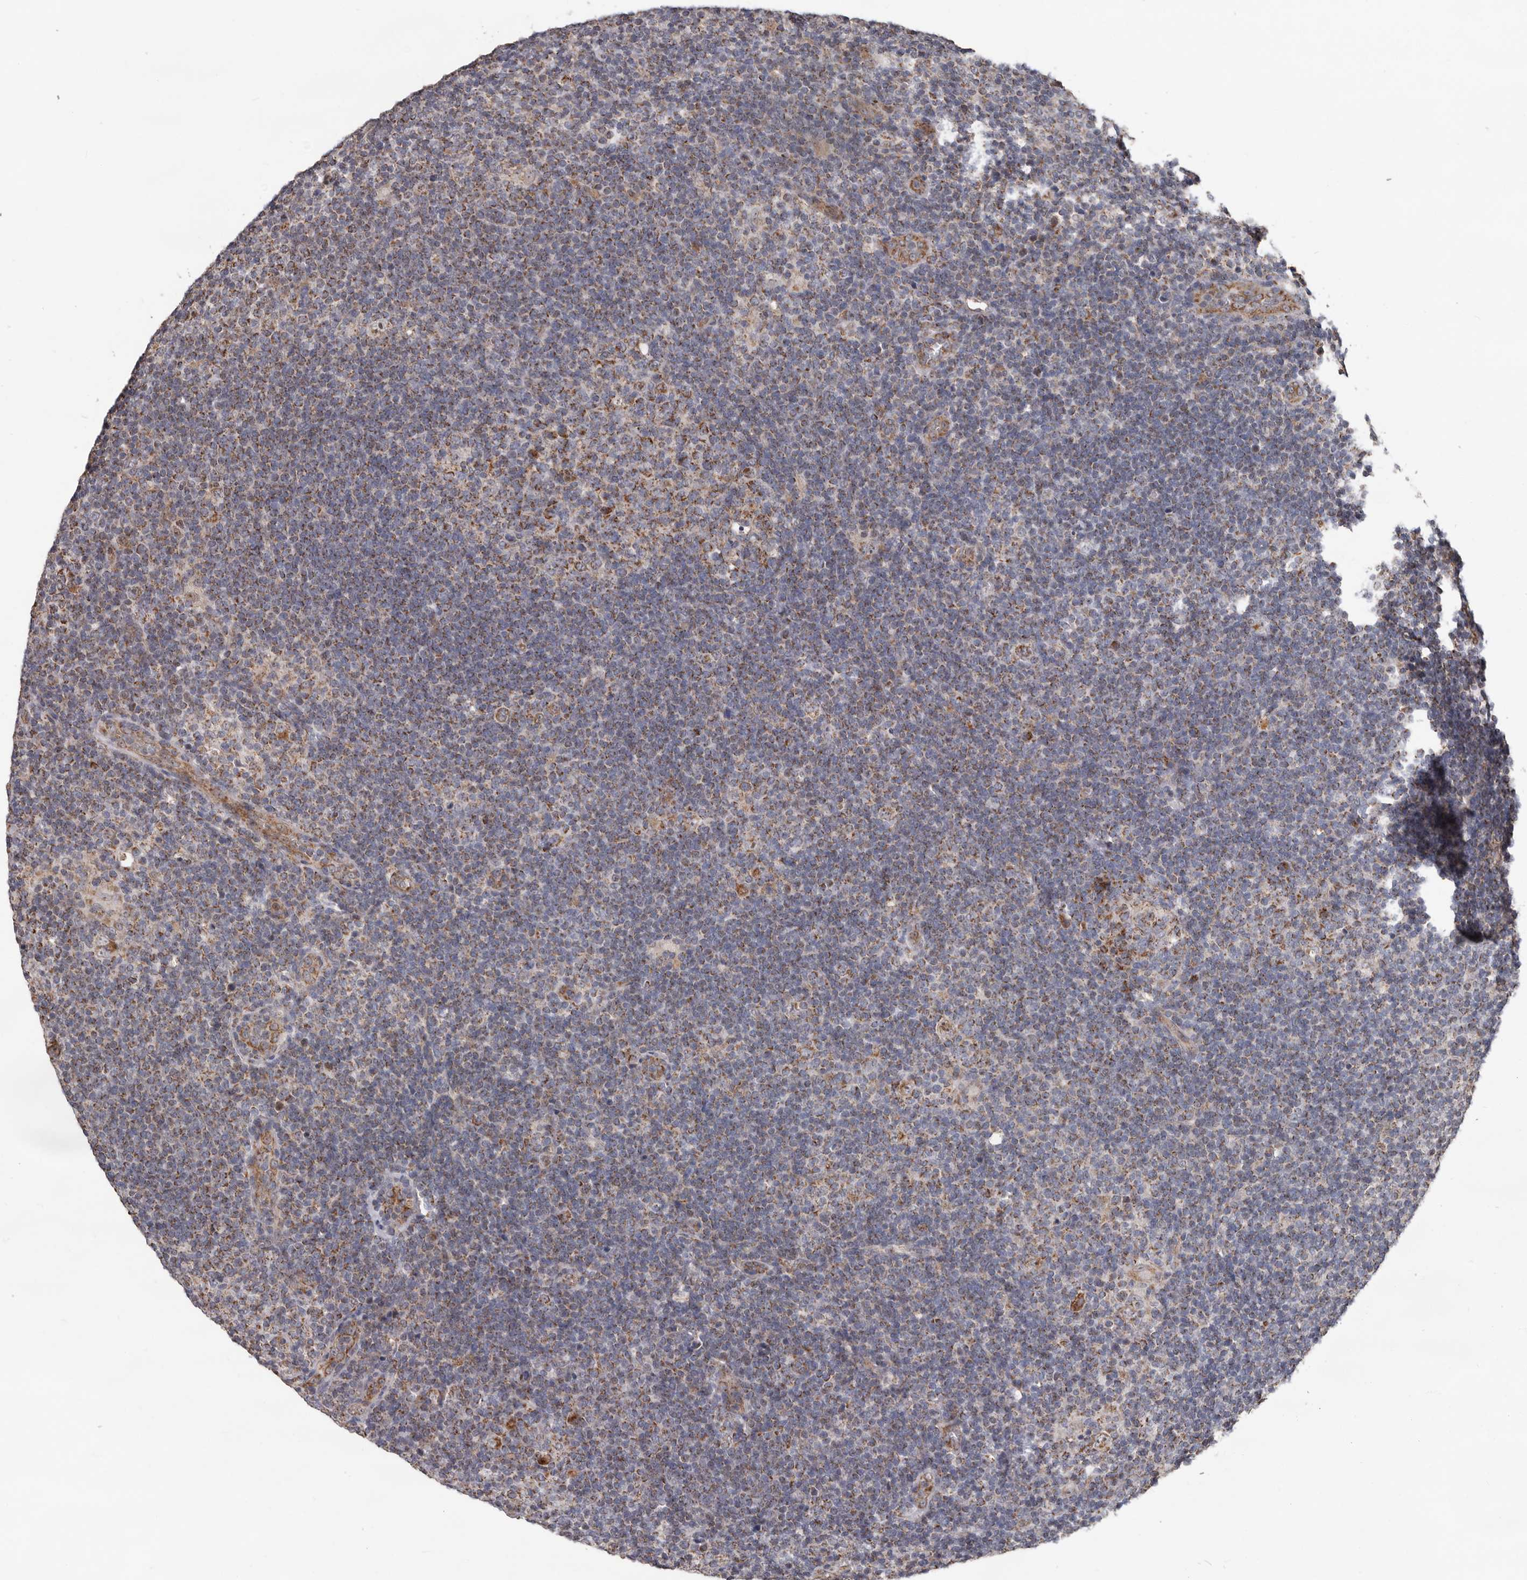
{"staining": {"intensity": "weak", "quantity": ">75%", "location": "cytoplasmic/membranous"}, "tissue": "lymphoma", "cell_type": "Tumor cells", "image_type": "cancer", "snomed": [{"axis": "morphology", "description": "Hodgkin's disease, NOS"}, {"axis": "topography", "description": "Lymph node"}], "caption": "Immunohistochemistry (IHC) staining of Hodgkin's disease, which shows low levels of weak cytoplasmic/membranous staining in about >75% of tumor cells indicating weak cytoplasmic/membranous protein positivity. The staining was performed using DAB (3,3'-diaminobenzidine) (brown) for protein detection and nuclei were counterstained in hematoxylin (blue).", "gene": "MRPL18", "patient": {"sex": "female", "age": 57}}